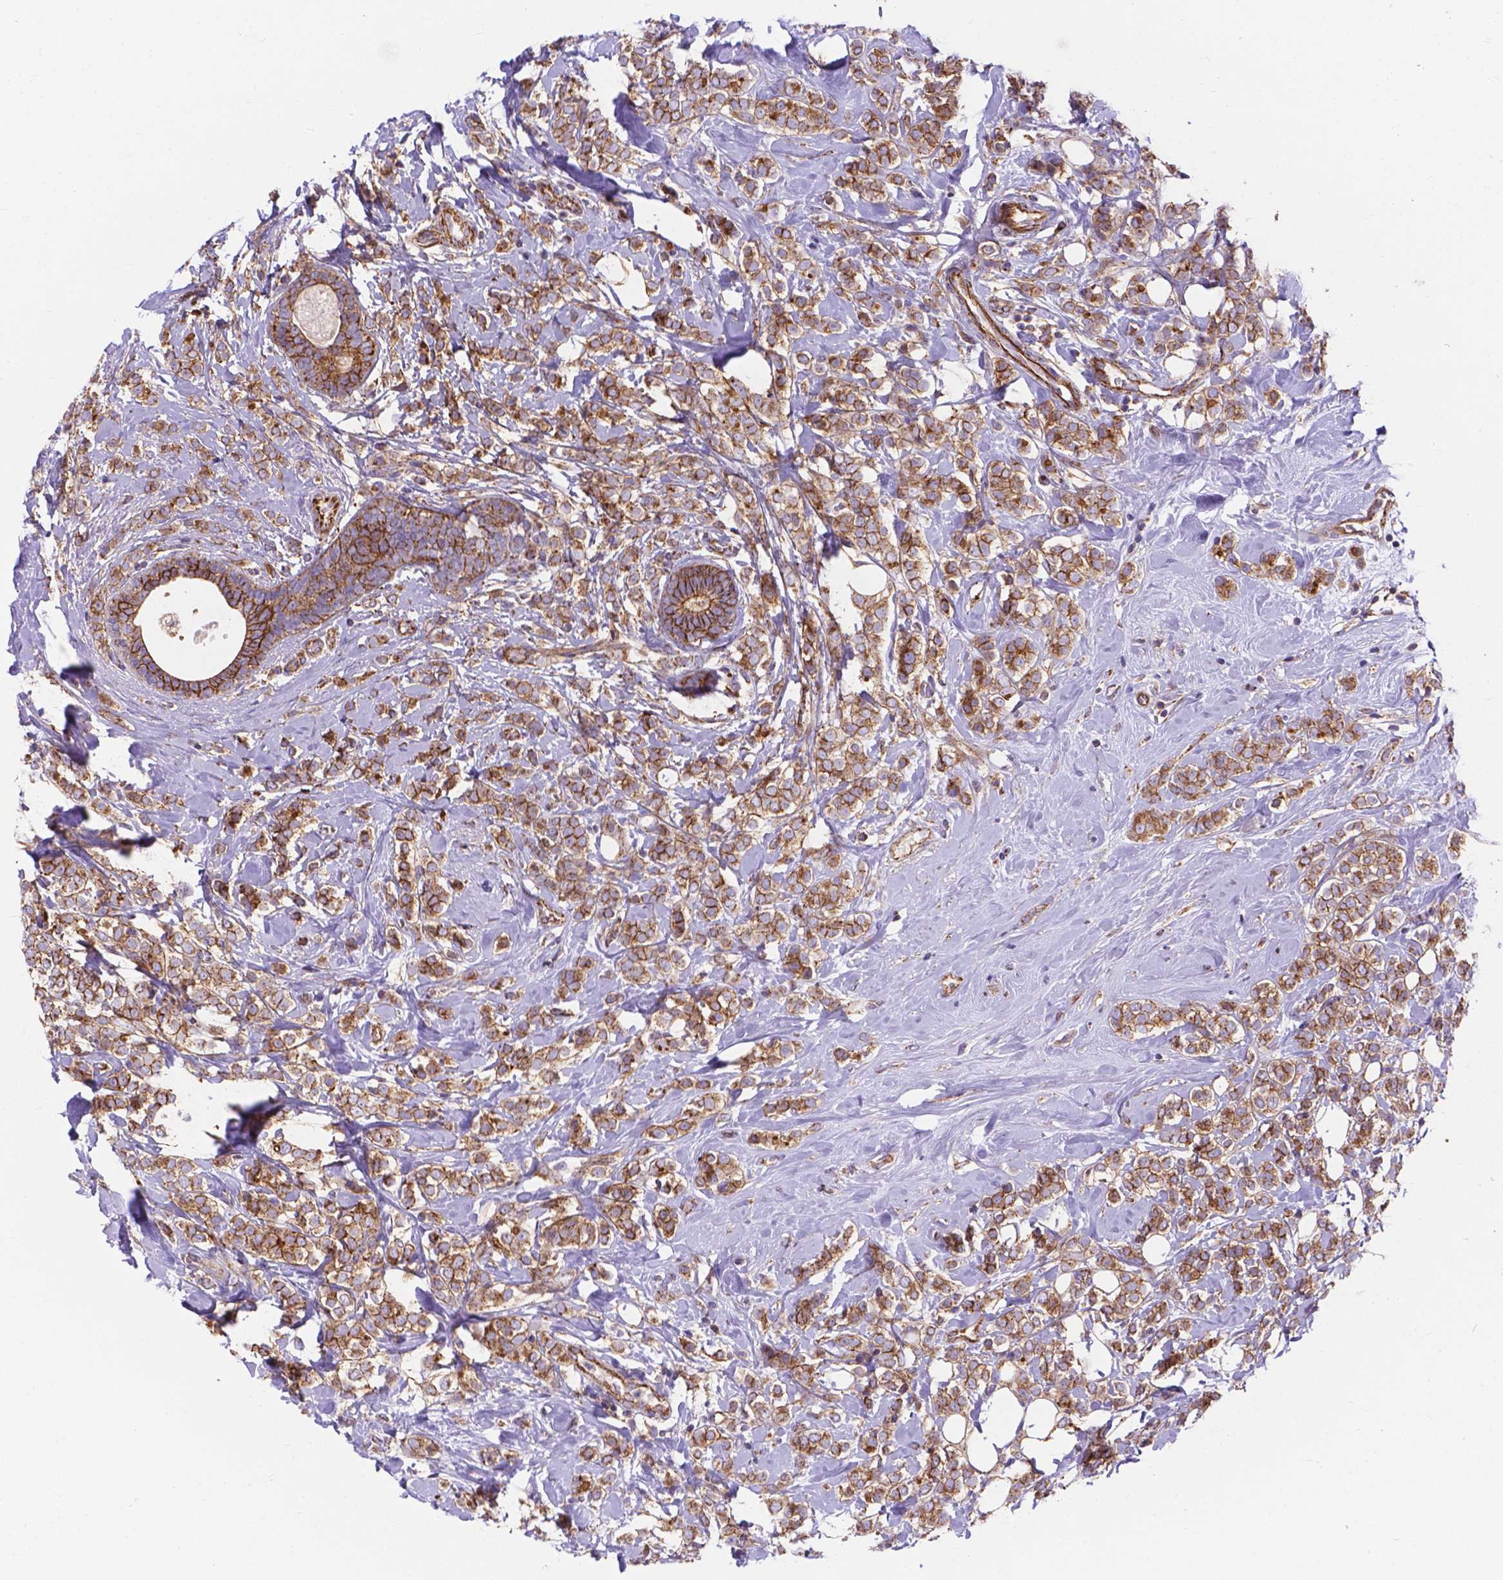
{"staining": {"intensity": "moderate", "quantity": ">75%", "location": "cytoplasmic/membranous"}, "tissue": "breast cancer", "cell_type": "Tumor cells", "image_type": "cancer", "snomed": [{"axis": "morphology", "description": "Lobular carcinoma"}, {"axis": "topography", "description": "Breast"}], "caption": "A micrograph of breast lobular carcinoma stained for a protein shows moderate cytoplasmic/membranous brown staining in tumor cells. (Stains: DAB in brown, nuclei in blue, Microscopy: brightfield microscopy at high magnification).", "gene": "AK3", "patient": {"sex": "female", "age": 49}}